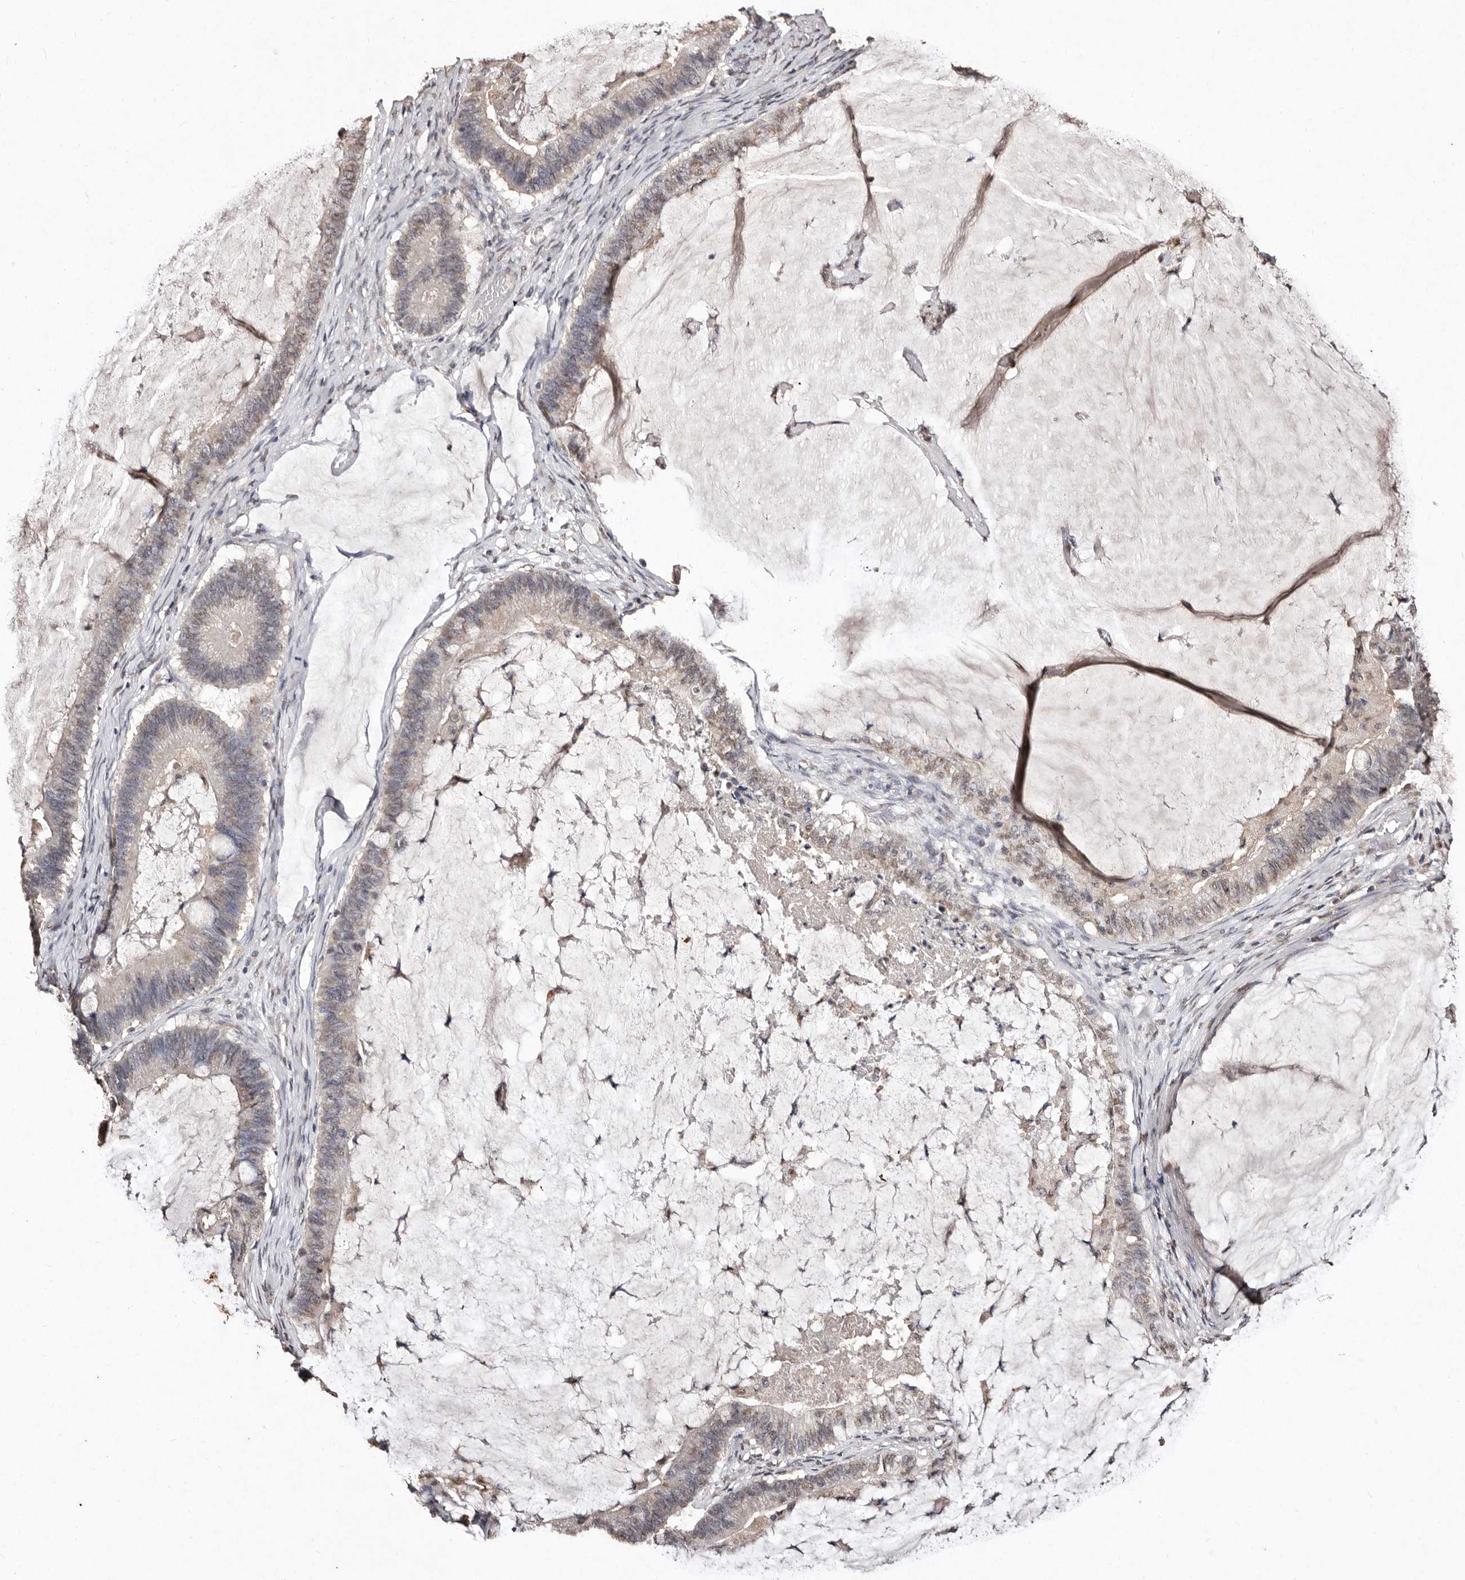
{"staining": {"intensity": "weak", "quantity": "25%-75%", "location": "nuclear"}, "tissue": "ovarian cancer", "cell_type": "Tumor cells", "image_type": "cancer", "snomed": [{"axis": "morphology", "description": "Cystadenocarcinoma, mucinous, NOS"}, {"axis": "topography", "description": "Ovary"}], "caption": "Weak nuclear positivity for a protein is seen in about 25%-75% of tumor cells of mucinous cystadenocarcinoma (ovarian) using immunohistochemistry.", "gene": "ERBB4", "patient": {"sex": "female", "age": 61}}